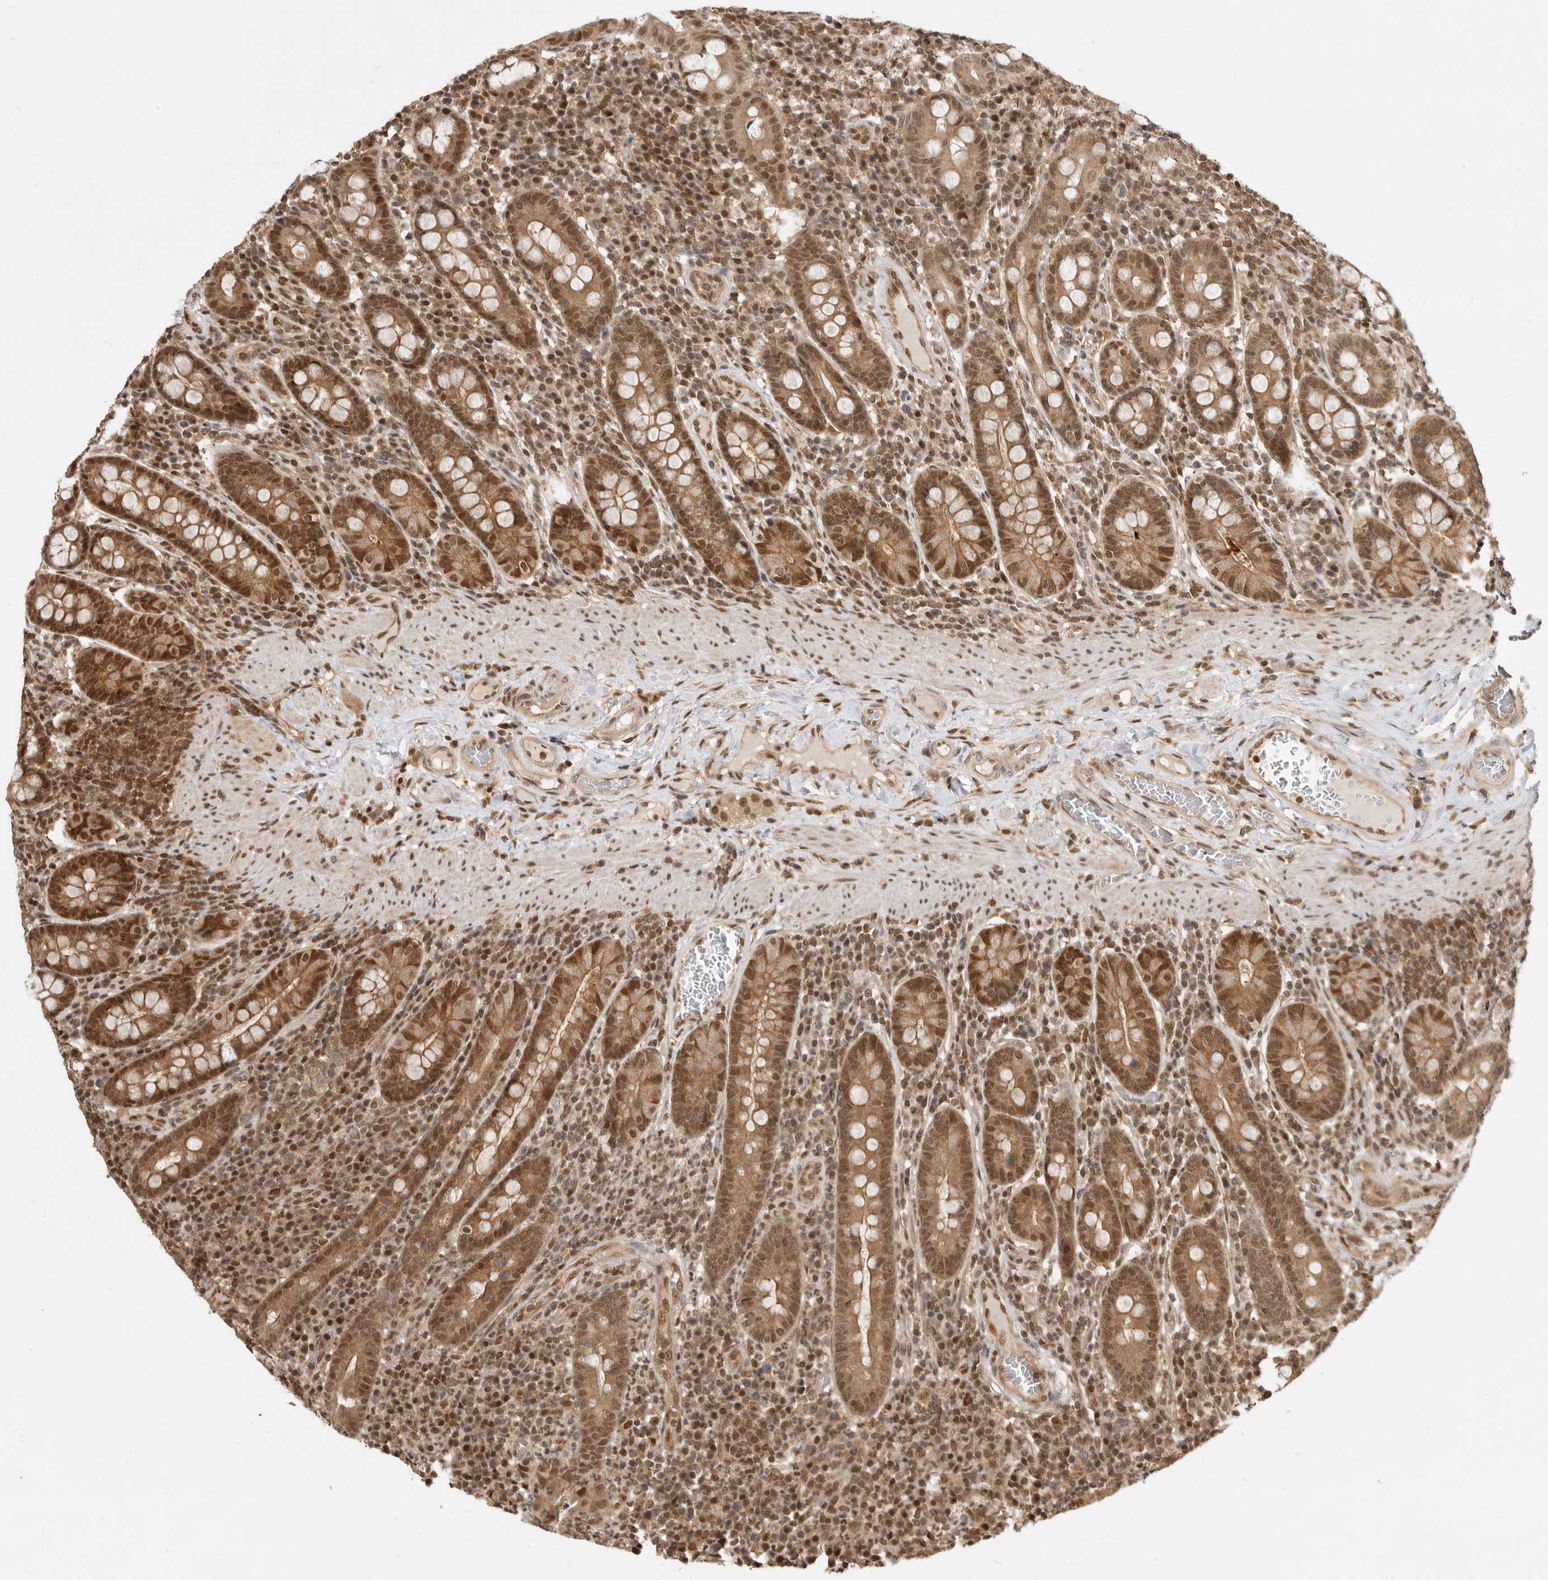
{"staining": {"intensity": "strong", "quantity": ">75%", "location": "cytoplasmic/membranous,nuclear"}, "tissue": "duodenum", "cell_type": "Glandular cells", "image_type": "normal", "snomed": [{"axis": "morphology", "description": "Normal tissue, NOS"}, {"axis": "morphology", "description": "Adenocarcinoma, NOS"}, {"axis": "topography", "description": "Pancreas"}, {"axis": "topography", "description": "Duodenum"}], "caption": "Strong cytoplasmic/membranous,nuclear expression is appreciated in approximately >75% of glandular cells in normal duodenum. (DAB (3,3'-diaminobenzidine) = brown stain, brightfield microscopy at high magnification).", "gene": "ADPRS", "patient": {"sex": "male", "age": 50}}